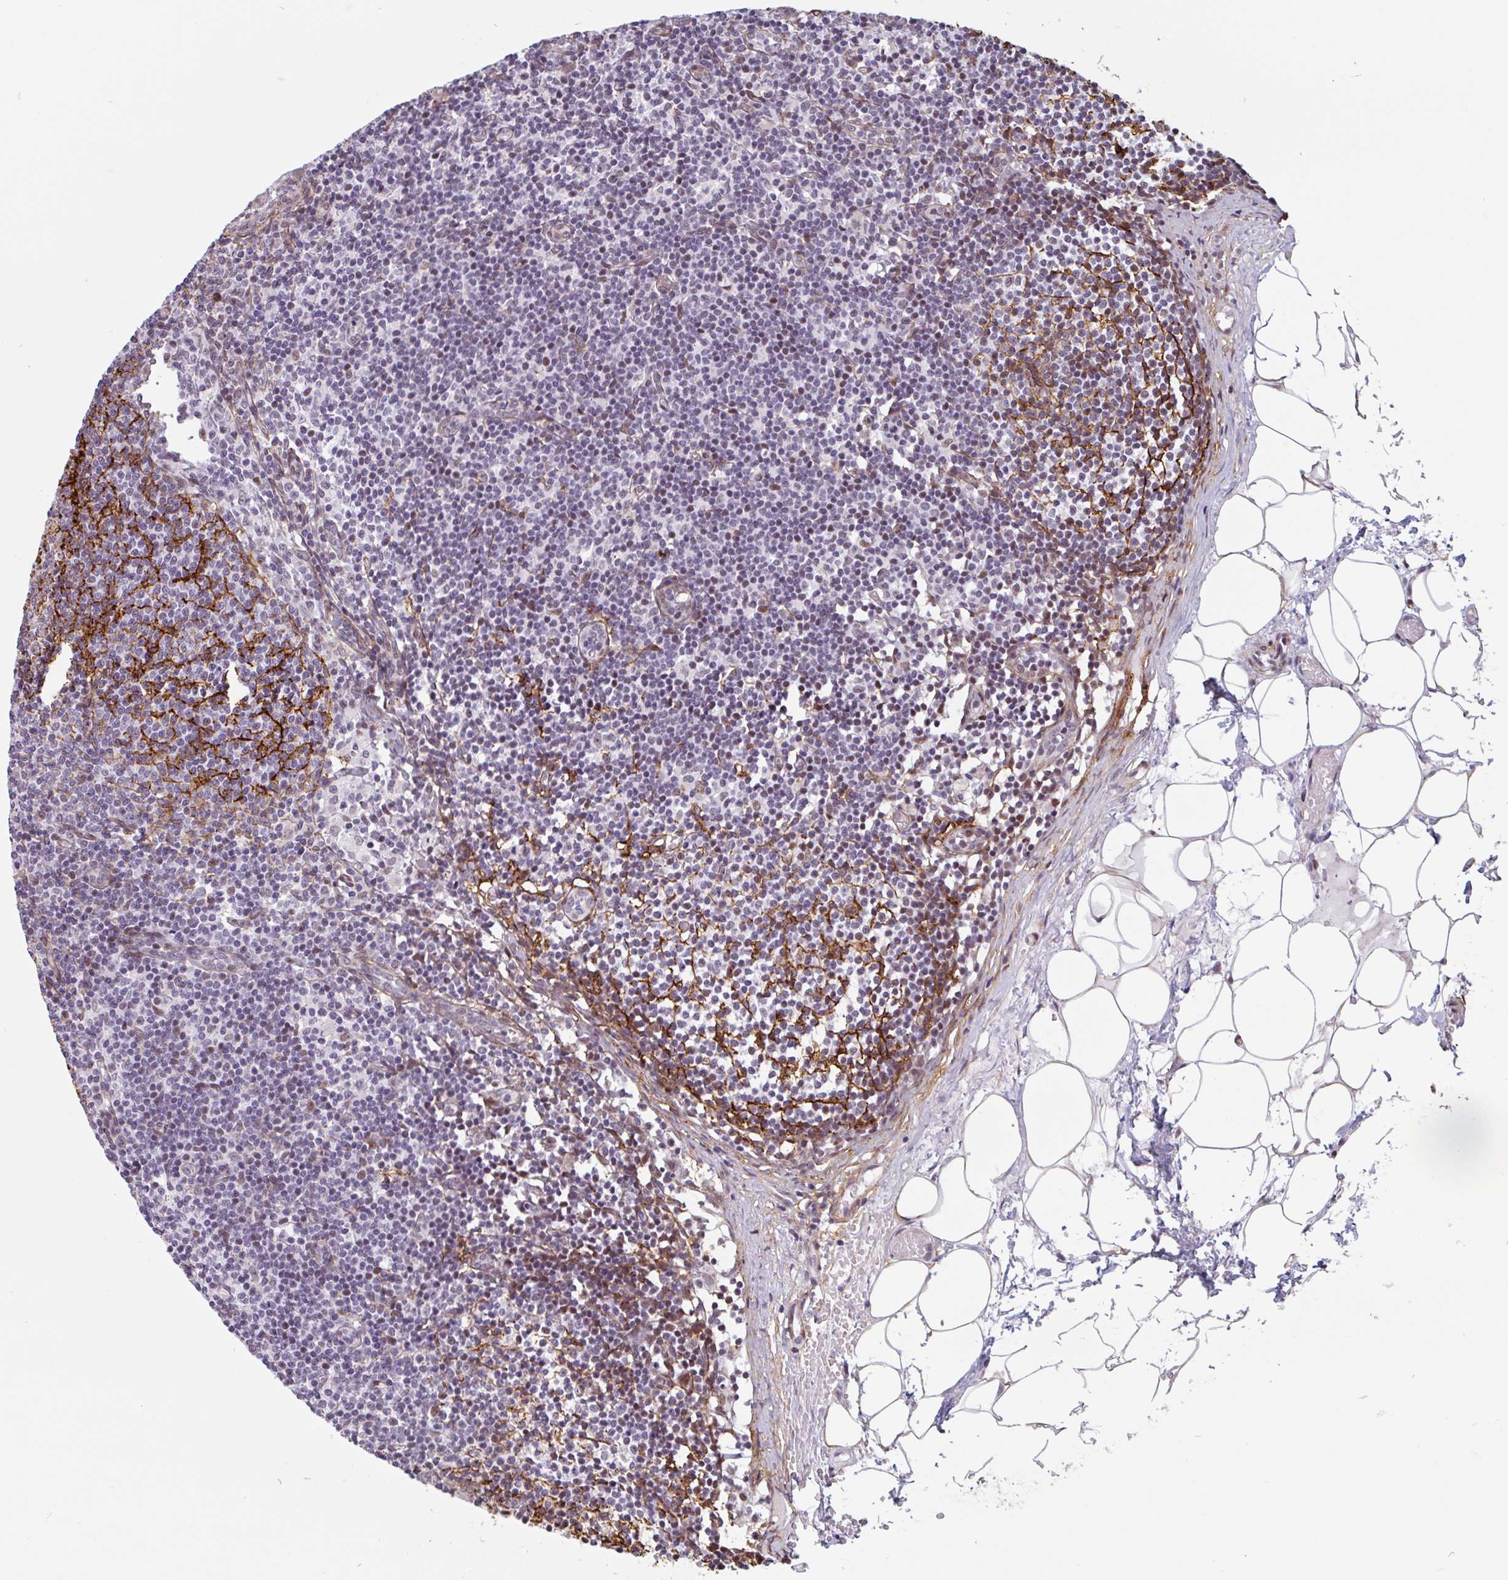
{"staining": {"intensity": "strong", "quantity": "25%-75%", "location": "cytoplasmic/membranous"}, "tissue": "lymph node", "cell_type": "Germinal center cells", "image_type": "normal", "snomed": [{"axis": "morphology", "description": "Normal tissue, NOS"}, {"axis": "topography", "description": "Lymph node"}], "caption": "Benign lymph node shows strong cytoplasmic/membranous positivity in about 25%-75% of germinal center cells, visualized by immunohistochemistry. Nuclei are stained in blue.", "gene": "TMEM119", "patient": {"sex": "male", "age": 49}}